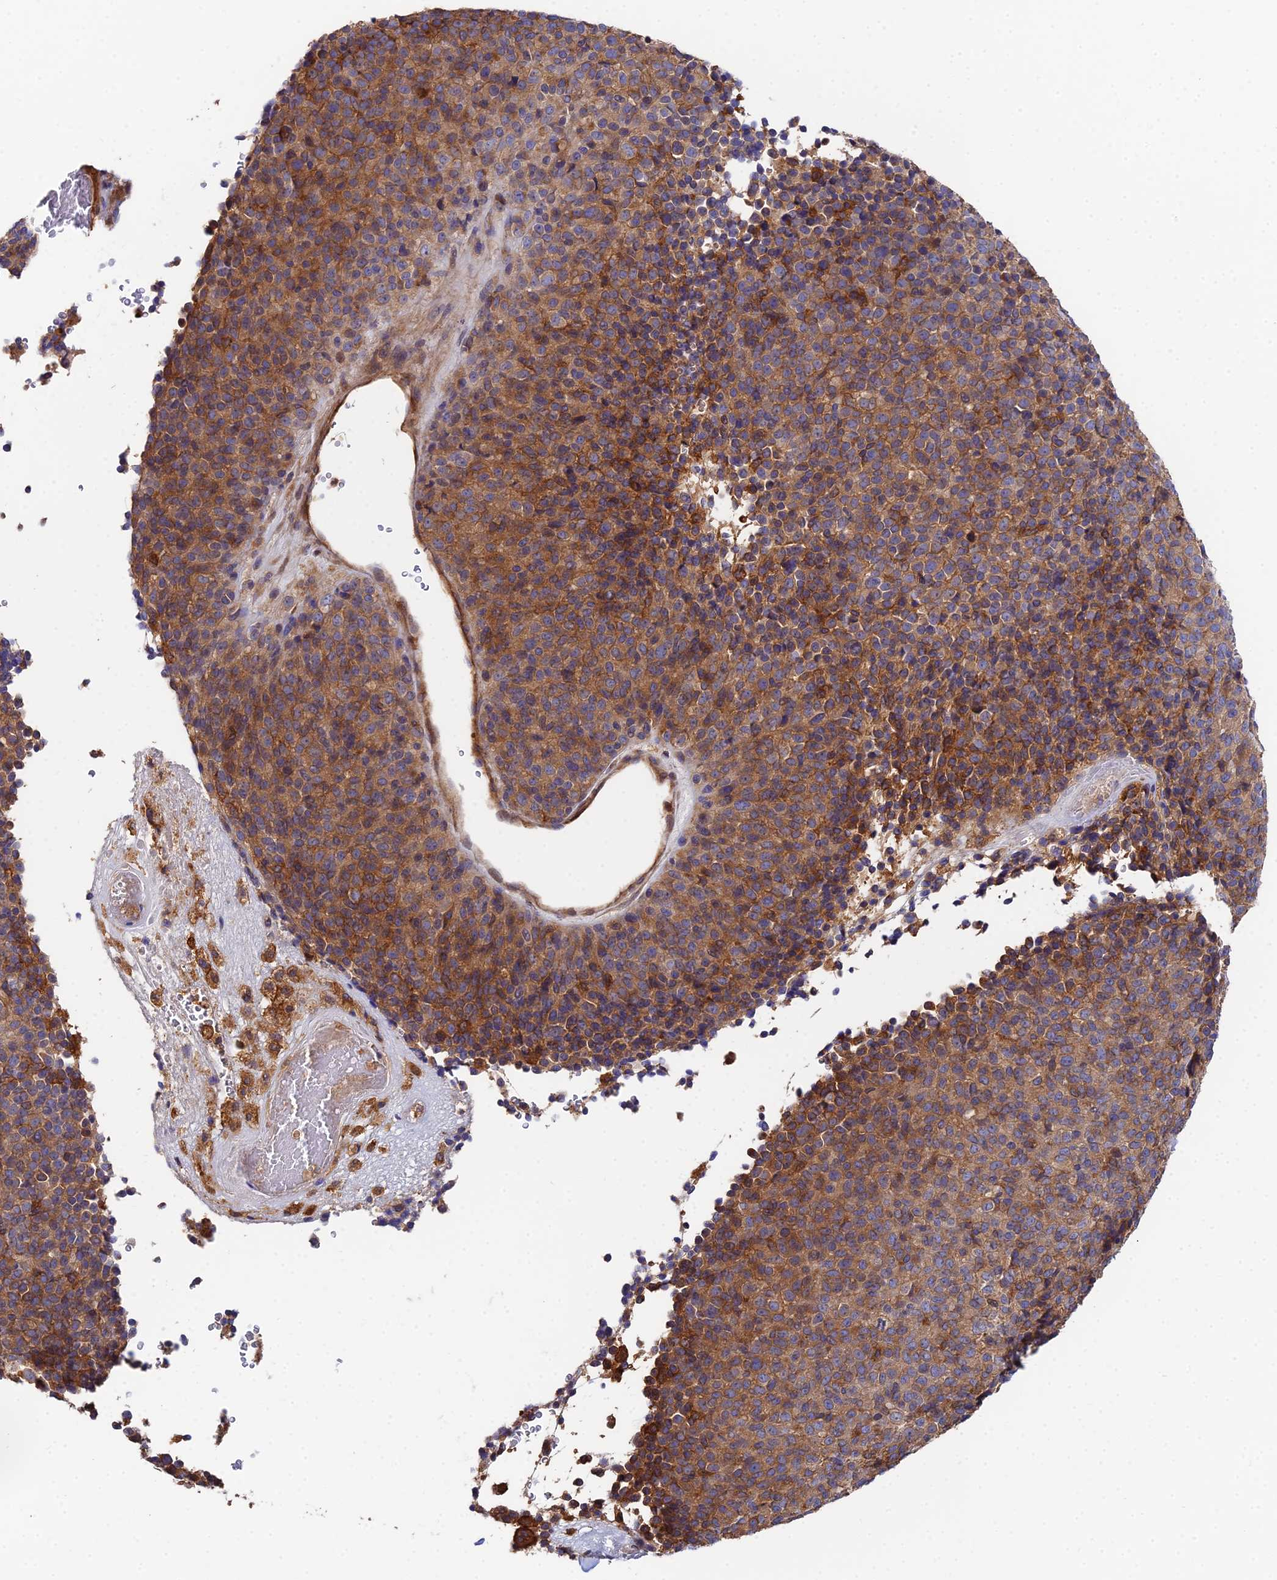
{"staining": {"intensity": "moderate", "quantity": ">75%", "location": "cytoplasmic/membranous"}, "tissue": "melanoma", "cell_type": "Tumor cells", "image_type": "cancer", "snomed": [{"axis": "morphology", "description": "Malignant melanoma, Metastatic site"}, {"axis": "topography", "description": "Brain"}], "caption": "Approximately >75% of tumor cells in malignant melanoma (metastatic site) display moderate cytoplasmic/membranous protein positivity as visualized by brown immunohistochemical staining.", "gene": "GNG5B", "patient": {"sex": "female", "age": 56}}